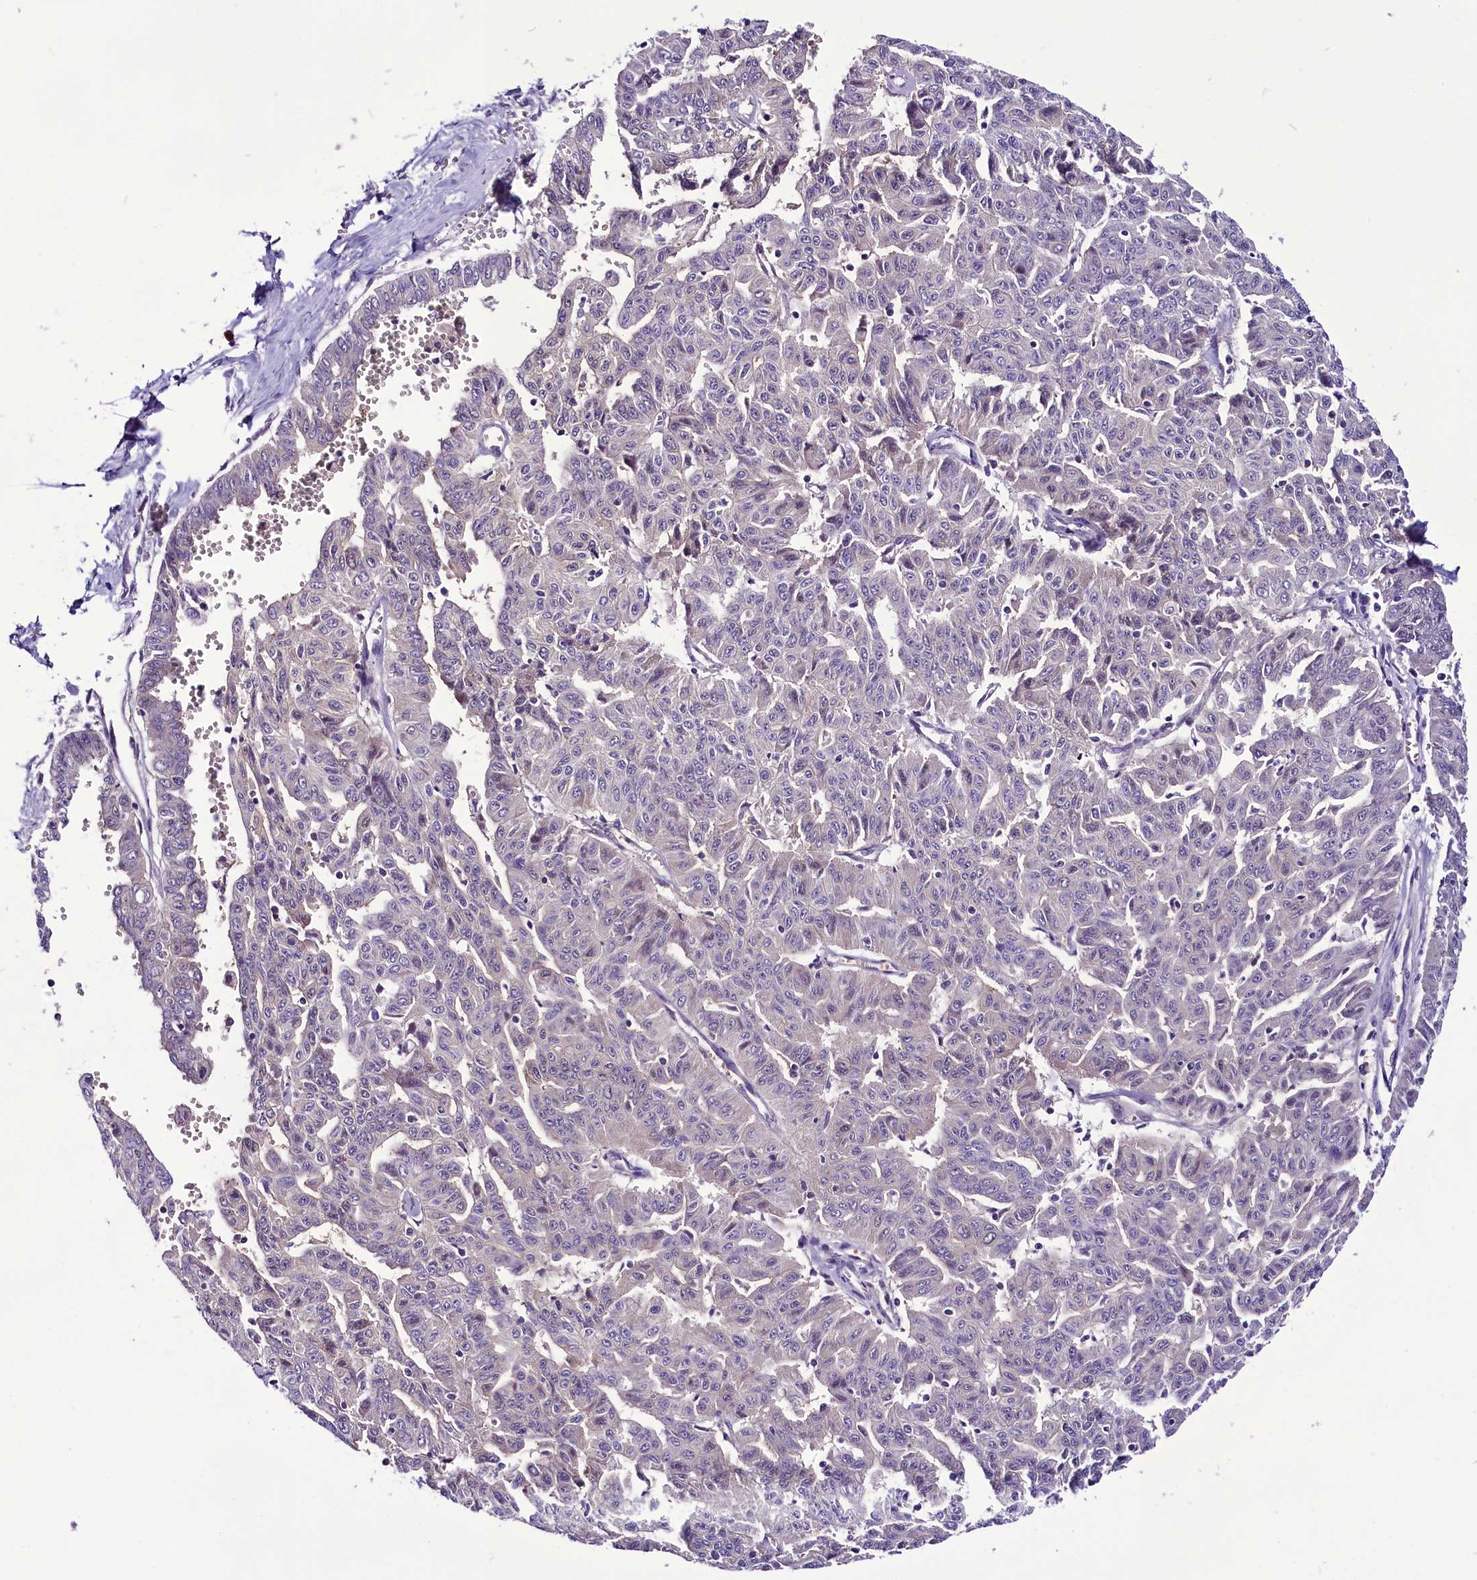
{"staining": {"intensity": "negative", "quantity": "none", "location": "none"}, "tissue": "liver cancer", "cell_type": "Tumor cells", "image_type": "cancer", "snomed": [{"axis": "morphology", "description": "Cholangiocarcinoma"}, {"axis": "topography", "description": "Liver"}], "caption": "Human cholangiocarcinoma (liver) stained for a protein using immunohistochemistry (IHC) shows no expression in tumor cells.", "gene": "C9orf40", "patient": {"sex": "female", "age": 77}}